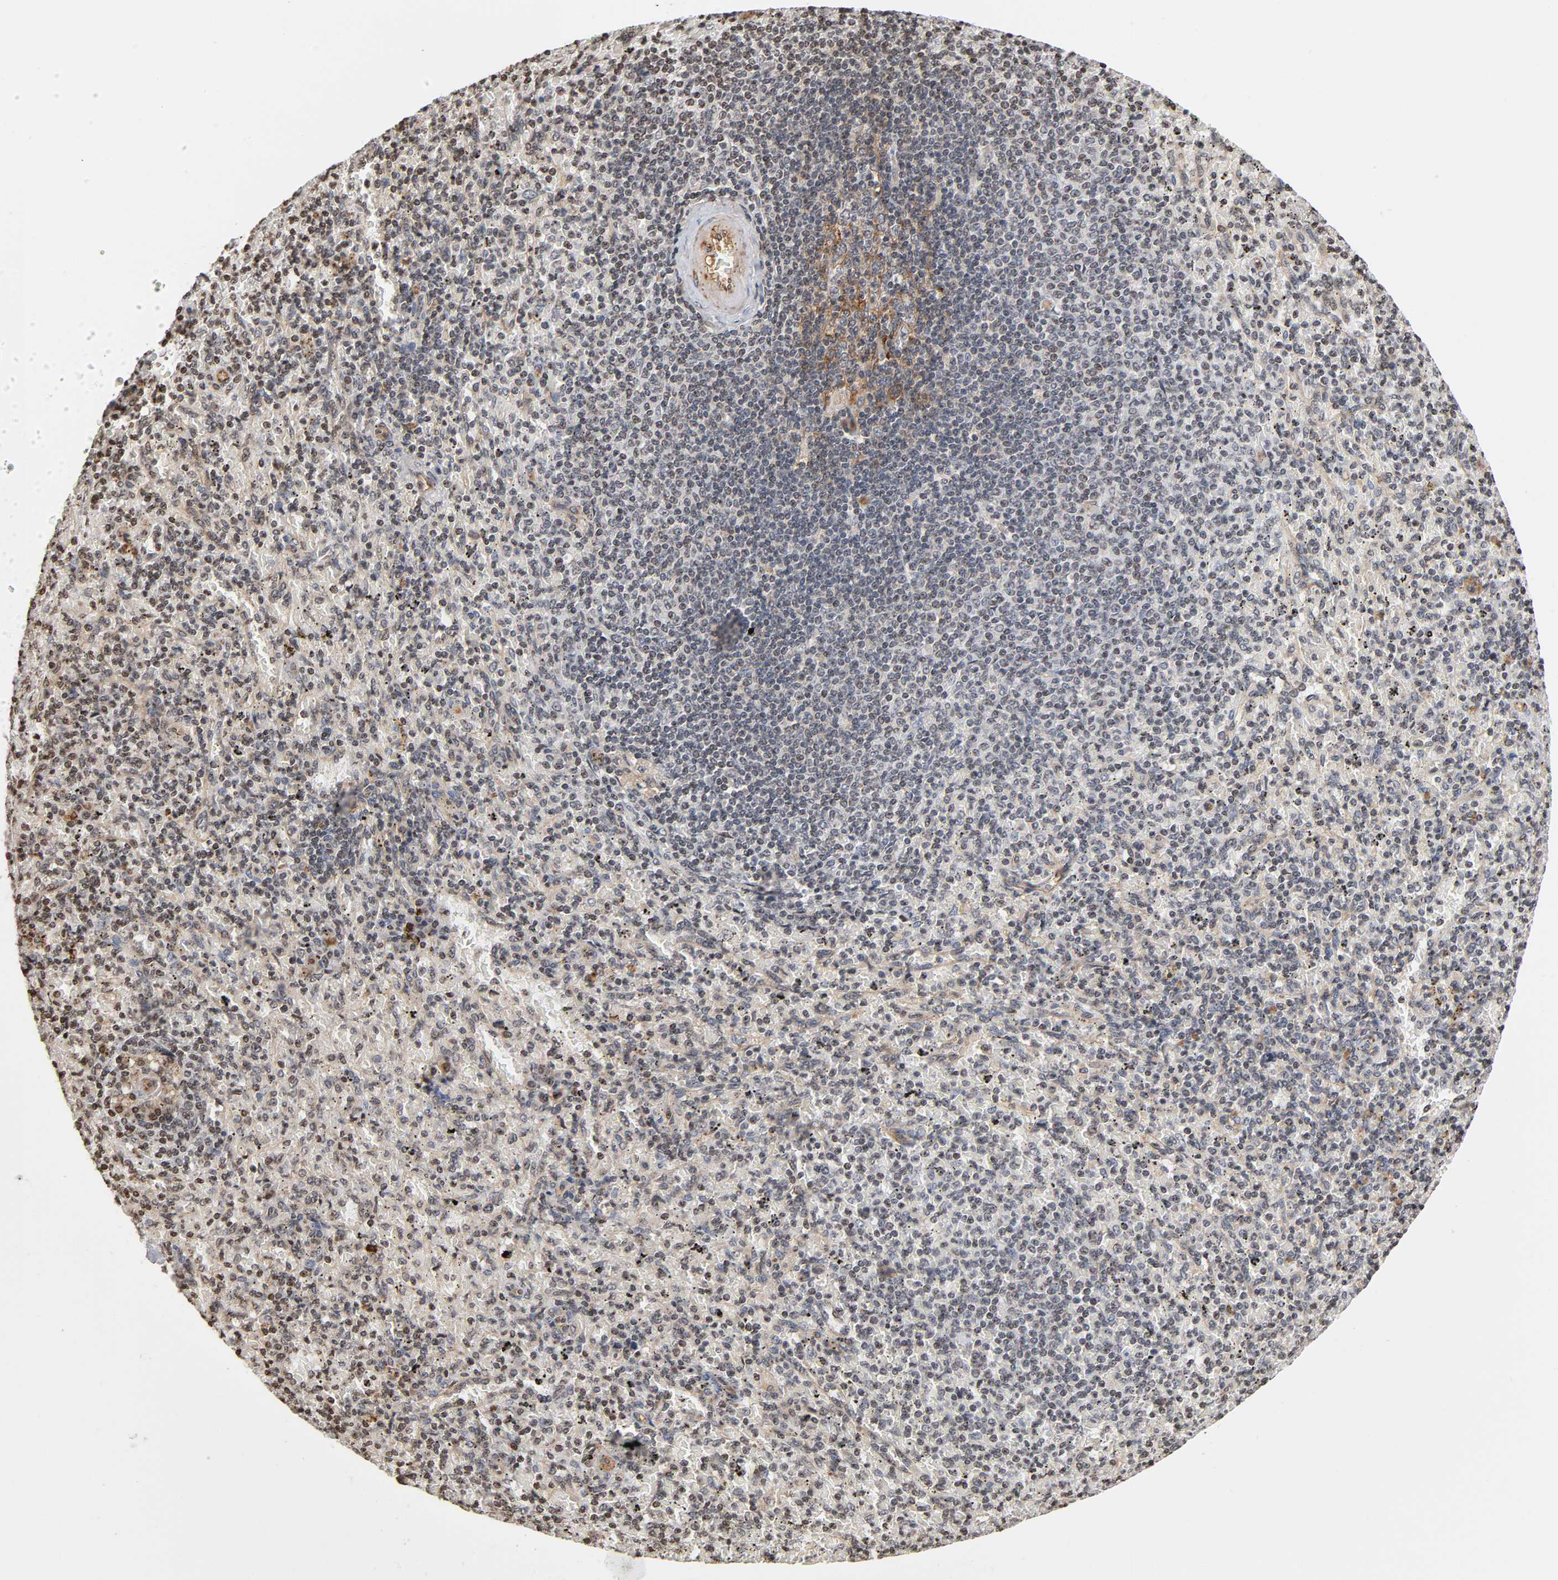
{"staining": {"intensity": "negative", "quantity": "none", "location": "none"}, "tissue": "spleen", "cell_type": "Cells in red pulp", "image_type": "normal", "snomed": [{"axis": "morphology", "description": "Normal tissue, NOS"}, {"axis": "topography", "description": "Spleen"}], "caption": "Immunohistochemistry histopathology image of unremarkable spleen: human spleen stained with DAB demonstrates no significant protein expression in cells in red pulp.", "gene": "ITGAV", "patient": {"sex": "female", "age": 43}}